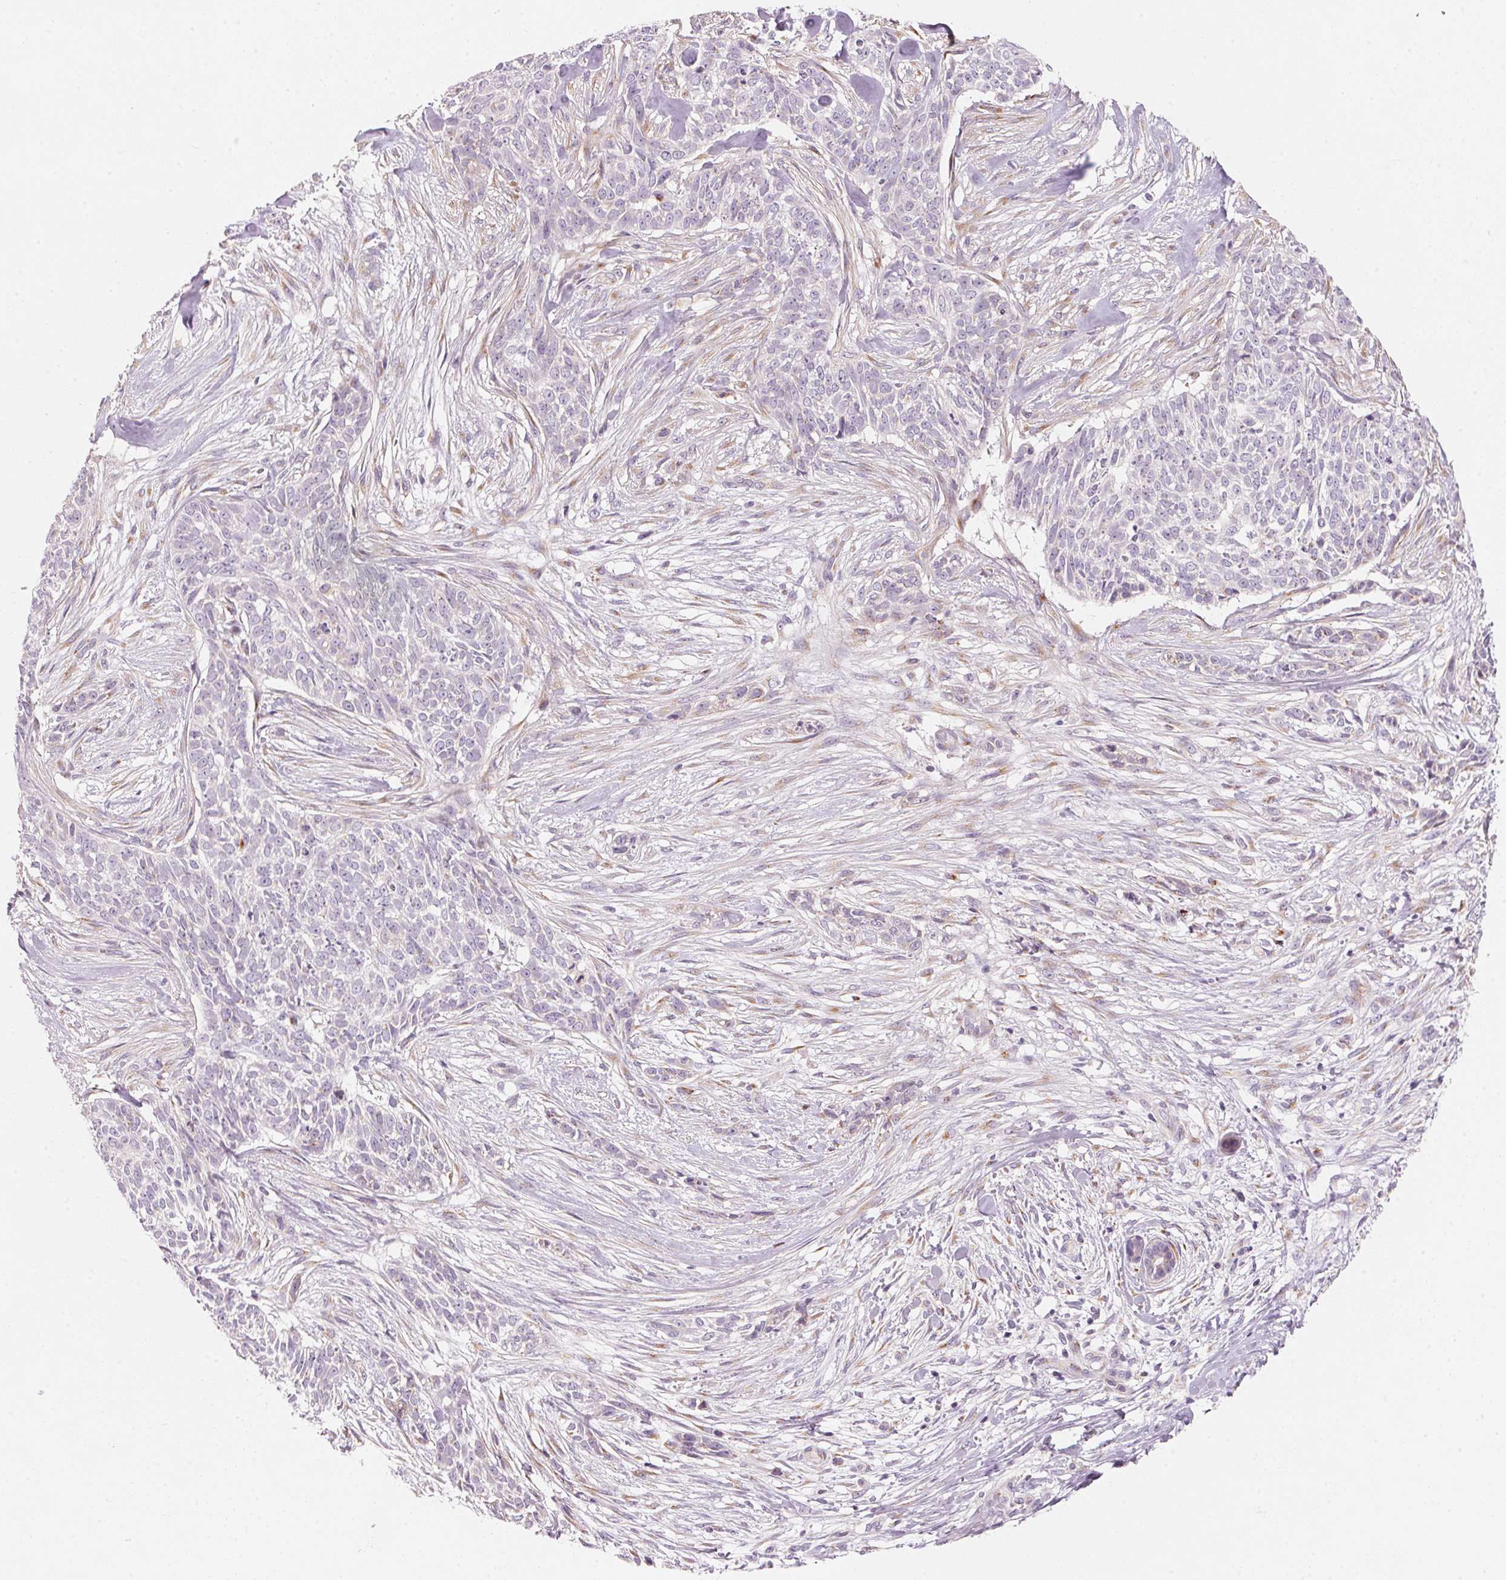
{"staining": {"intensity": "negative", "quantity": "none", "location": "none"}, "tissue": "skin cancer", "cell_type": "Tumor cells", "image_type": "cancer", "snomed": [{"axis": "morphology", "description": "Basal cell carcinoma"}, {"axis": "topography", "description": "Skin"}], "caption": "This is an IHC histopathology image of human skin basal cell carcinoma. There is no expression in tumor cells.", "gene": "DRAM2", "patient": {"sex": "male", "age": 74}}